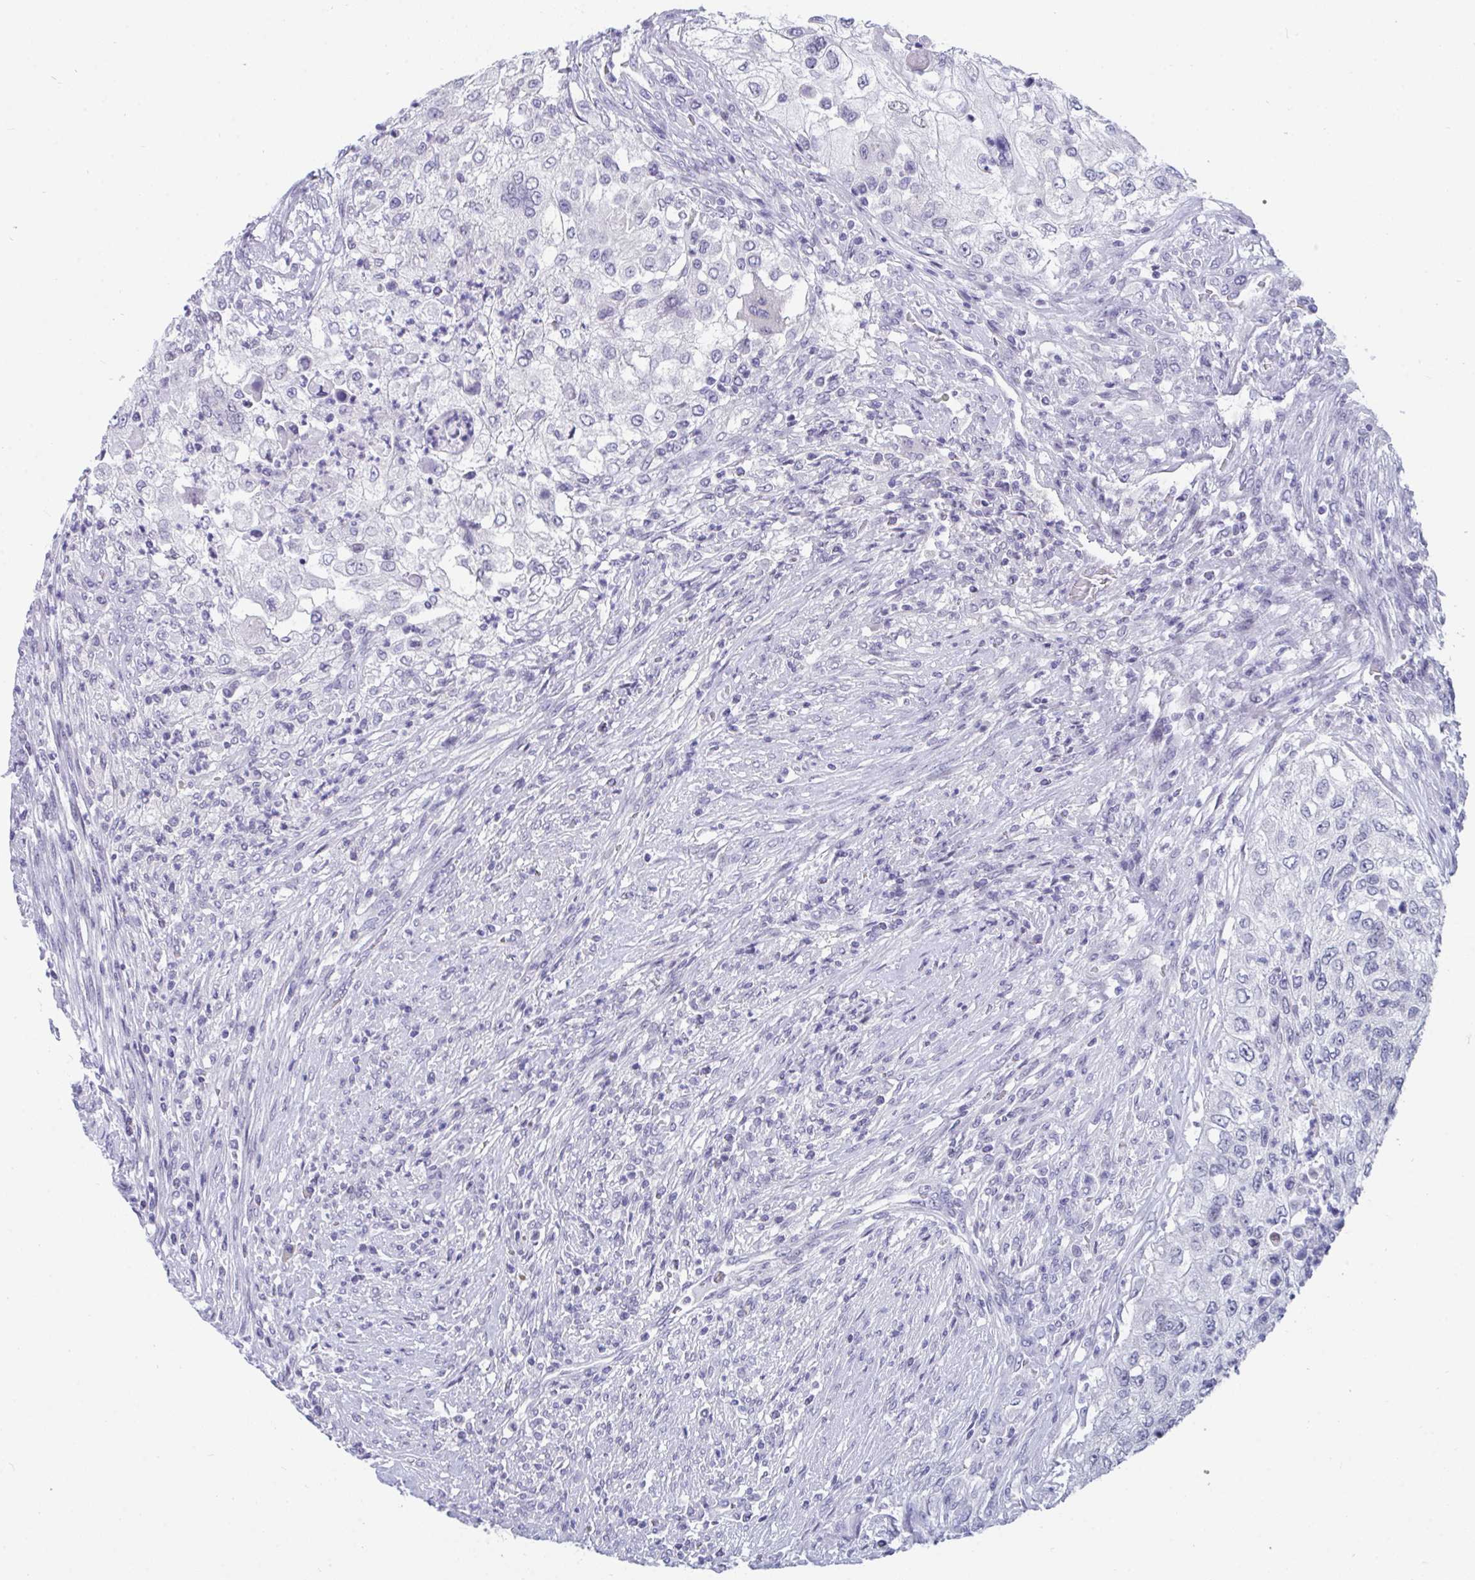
{"staining": {"intensity": "negative", "quantity": "none", "location": "none"}, "tissue": "urothelial cancer", "cell_type": "Tumor cells", "image_type": "cancer", "snomed": [{"axis": "morphology", "description": "Urothelial carcinoma, High grade"}, {"axis": "topography", "description": "Urinary bladder"}], "caption": "IHC image of urothelial carcinoma (high-grade) stained for a protein (brown), which demonstrates no positivity in tumor cells. (DAB (3,3'-diaminobenzidine) IHC visualized using brightfield microscopy, high magnification).", "gene": "BMAL2", "patient": {"sex": "female", "age": 60}}